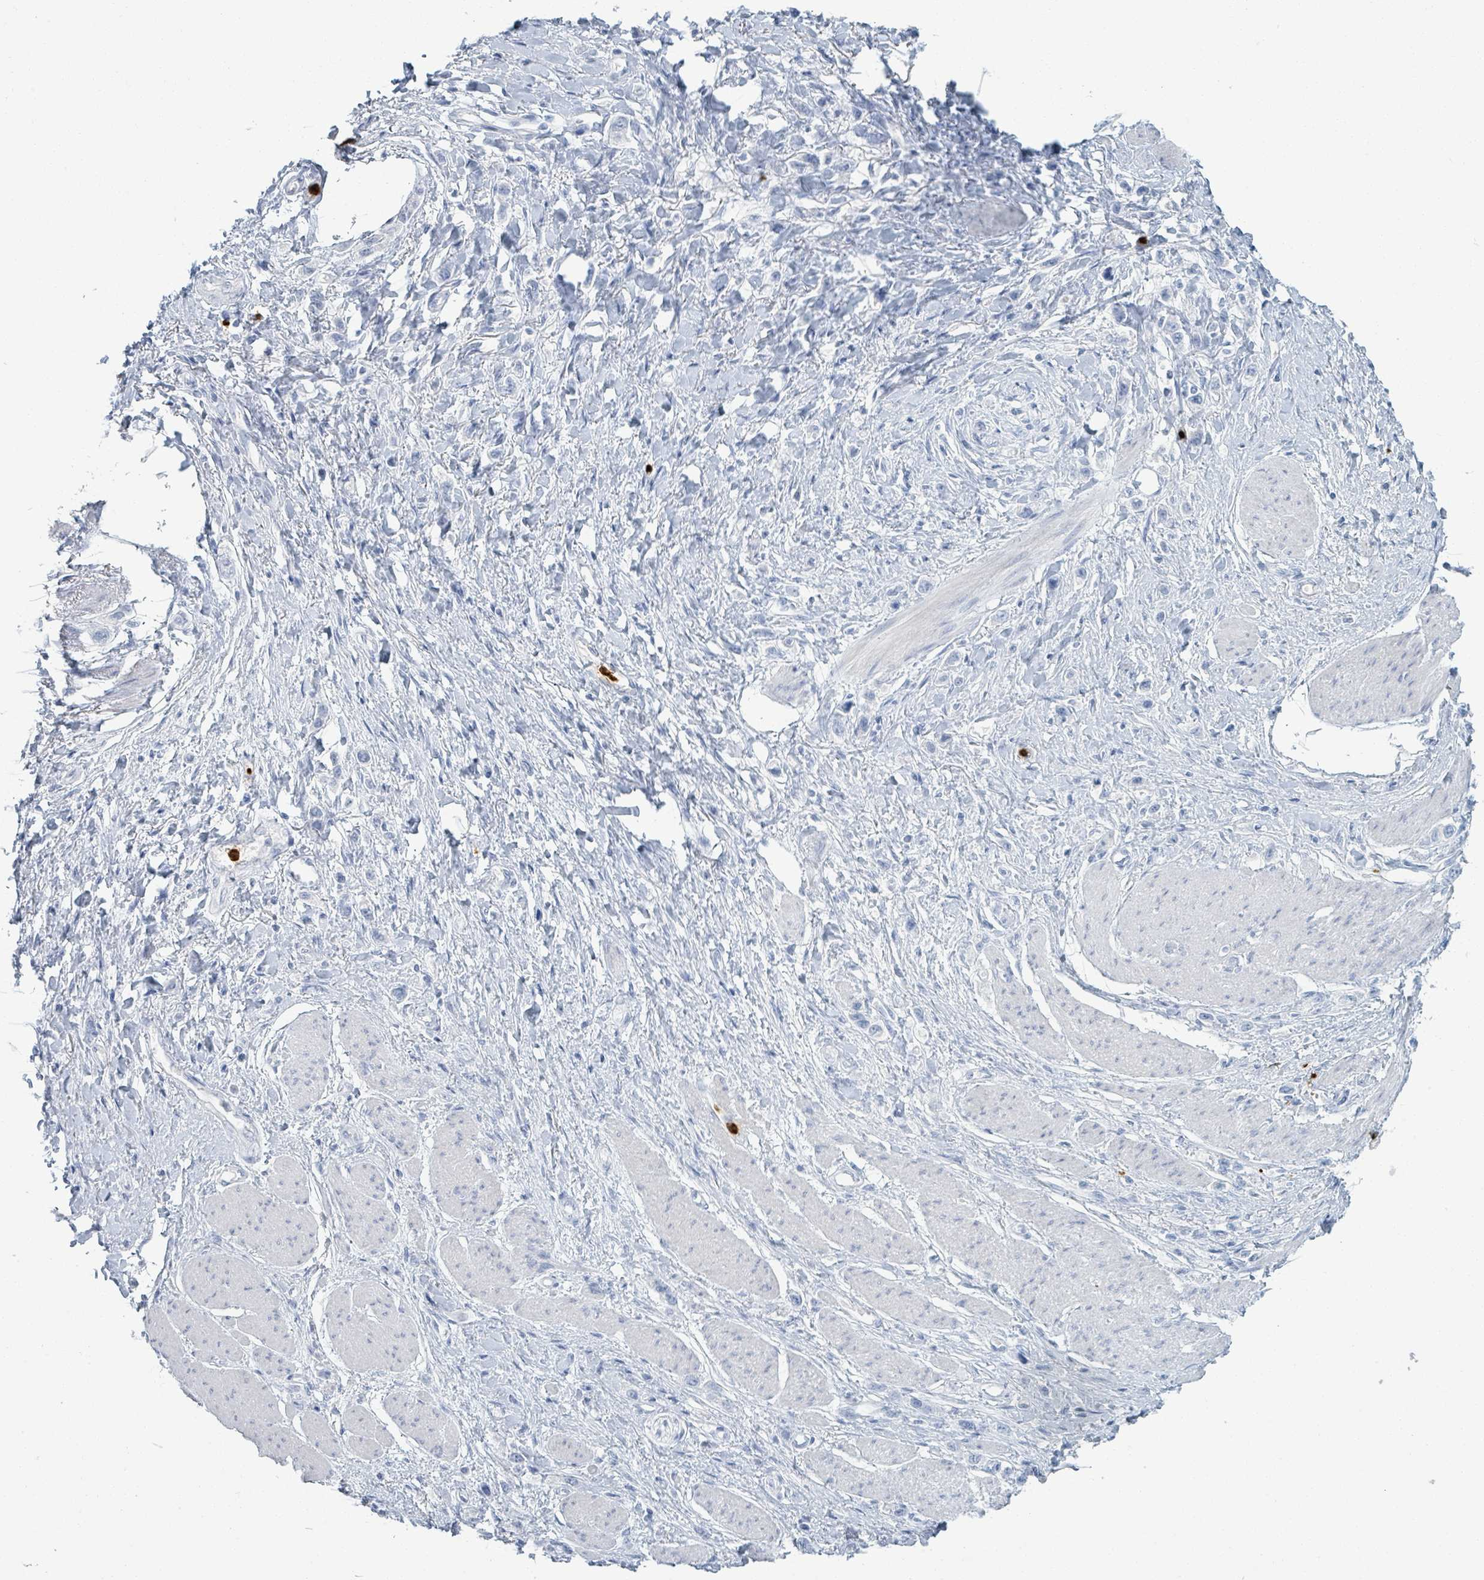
{"staining": {"intensity": "negative", "quantity": "none", "location": "none"}, "tissue": "stomach cancer", "cell_type": "Tumor cells", "image_type": "cancer", "snomed": [{"axis": "morphology", "description": "Adenocarcinoma, NOS"}, {"axis": "topography", "description": "Stomach"}], "caption": "Tumor cells show no significant protein staining in adenocarcinoma (stomach).", "gene": "DEFA4", "patient": {"sex": "female", "age": 65}}